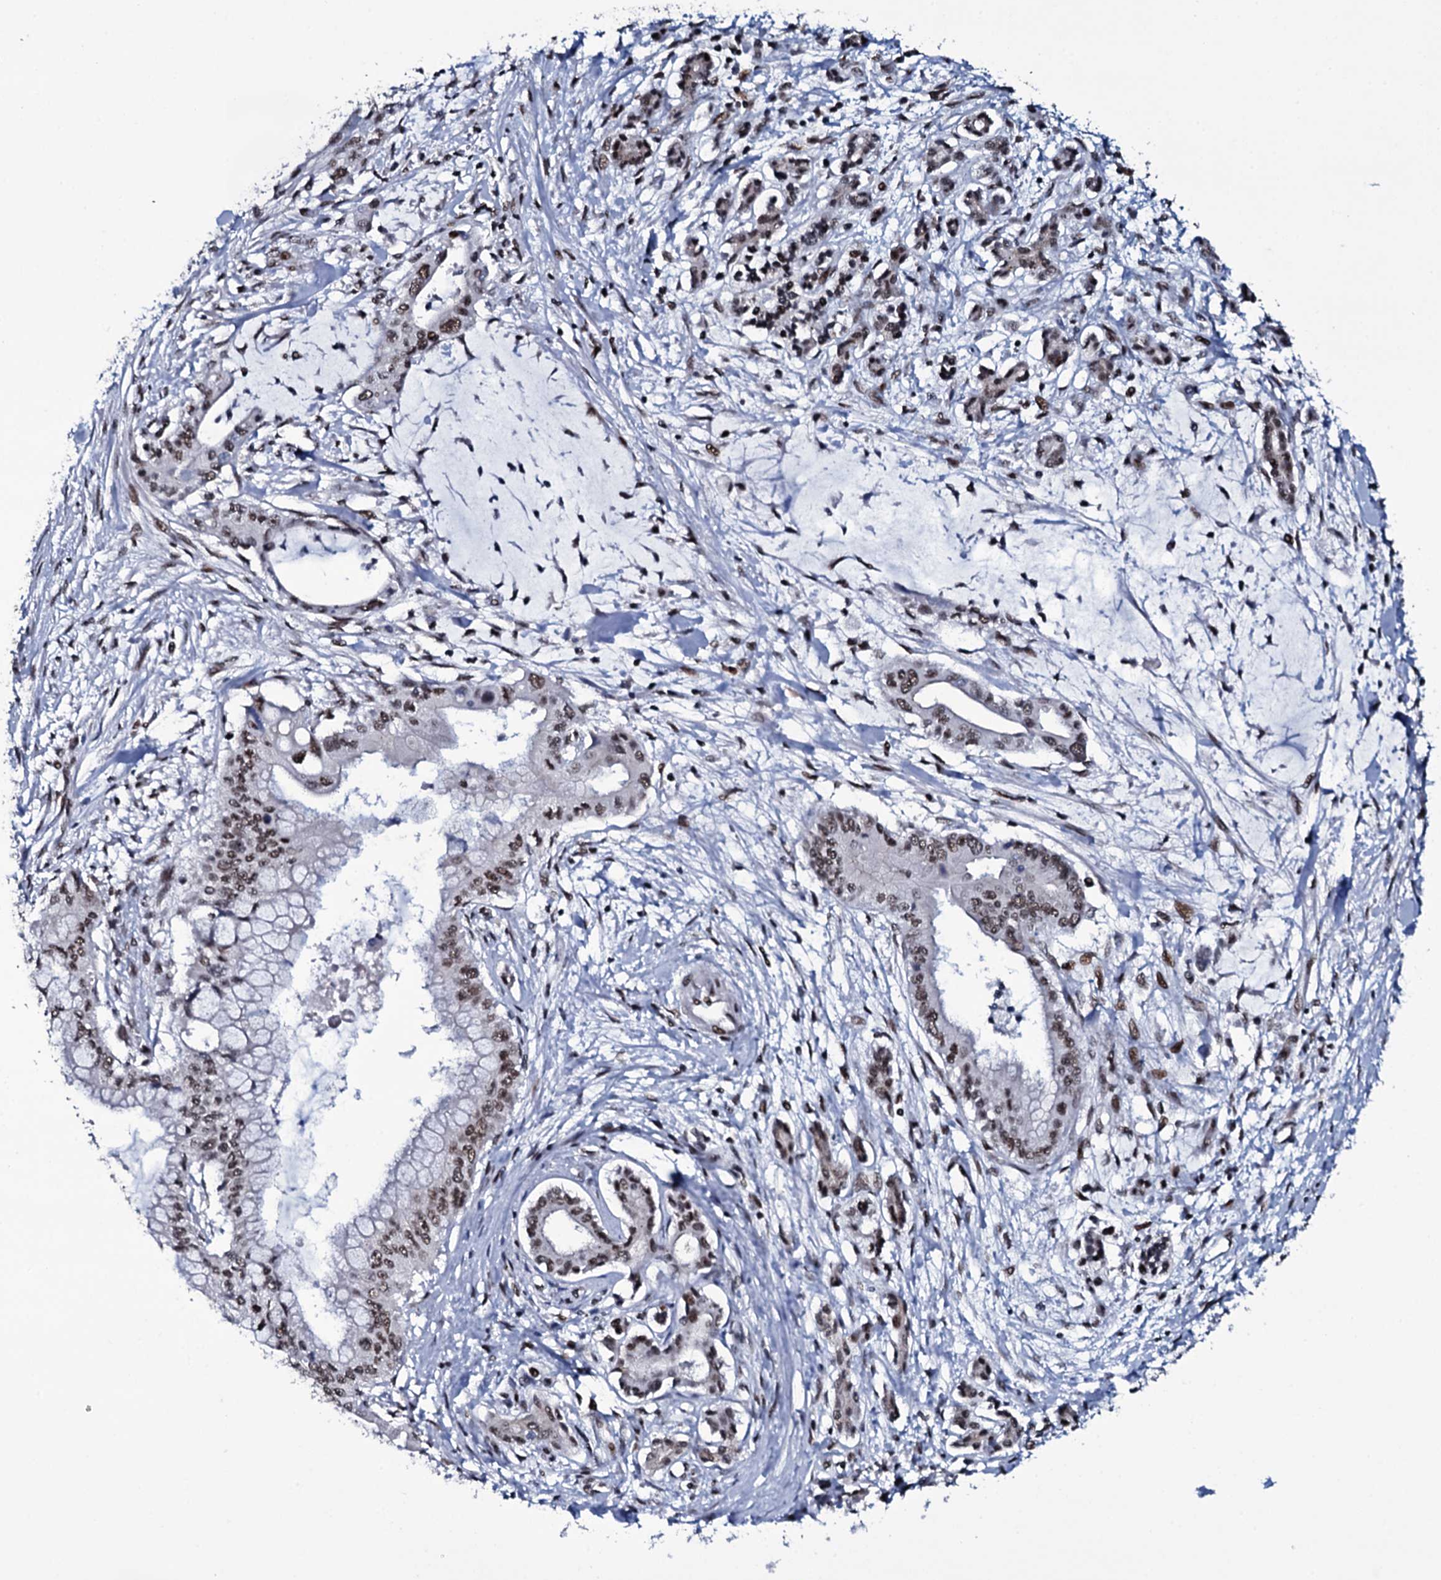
{"staining": {"intensity": "moderate", "quantity": "<25%", "location": "nuclear"}, "tissue": "pancreatic cancer", "cell_type": "Tumor cells", "image_type": "cancer", "snomed": [{"axis": "morphology", "description": "Adenocarcinoma, NOS"}, {"axis": "topography", "description": "Pancreas"}], "caption": "IHC (DAB (3,3'-diaminobenzidine)) staining of human pancreatic adenocarcinoma demonstrates moderate nuclear protein staining in approximately <25% of tumor cells.", "gene": "ZMIZ2", "patient": {"sex": "male", "age": 46}}